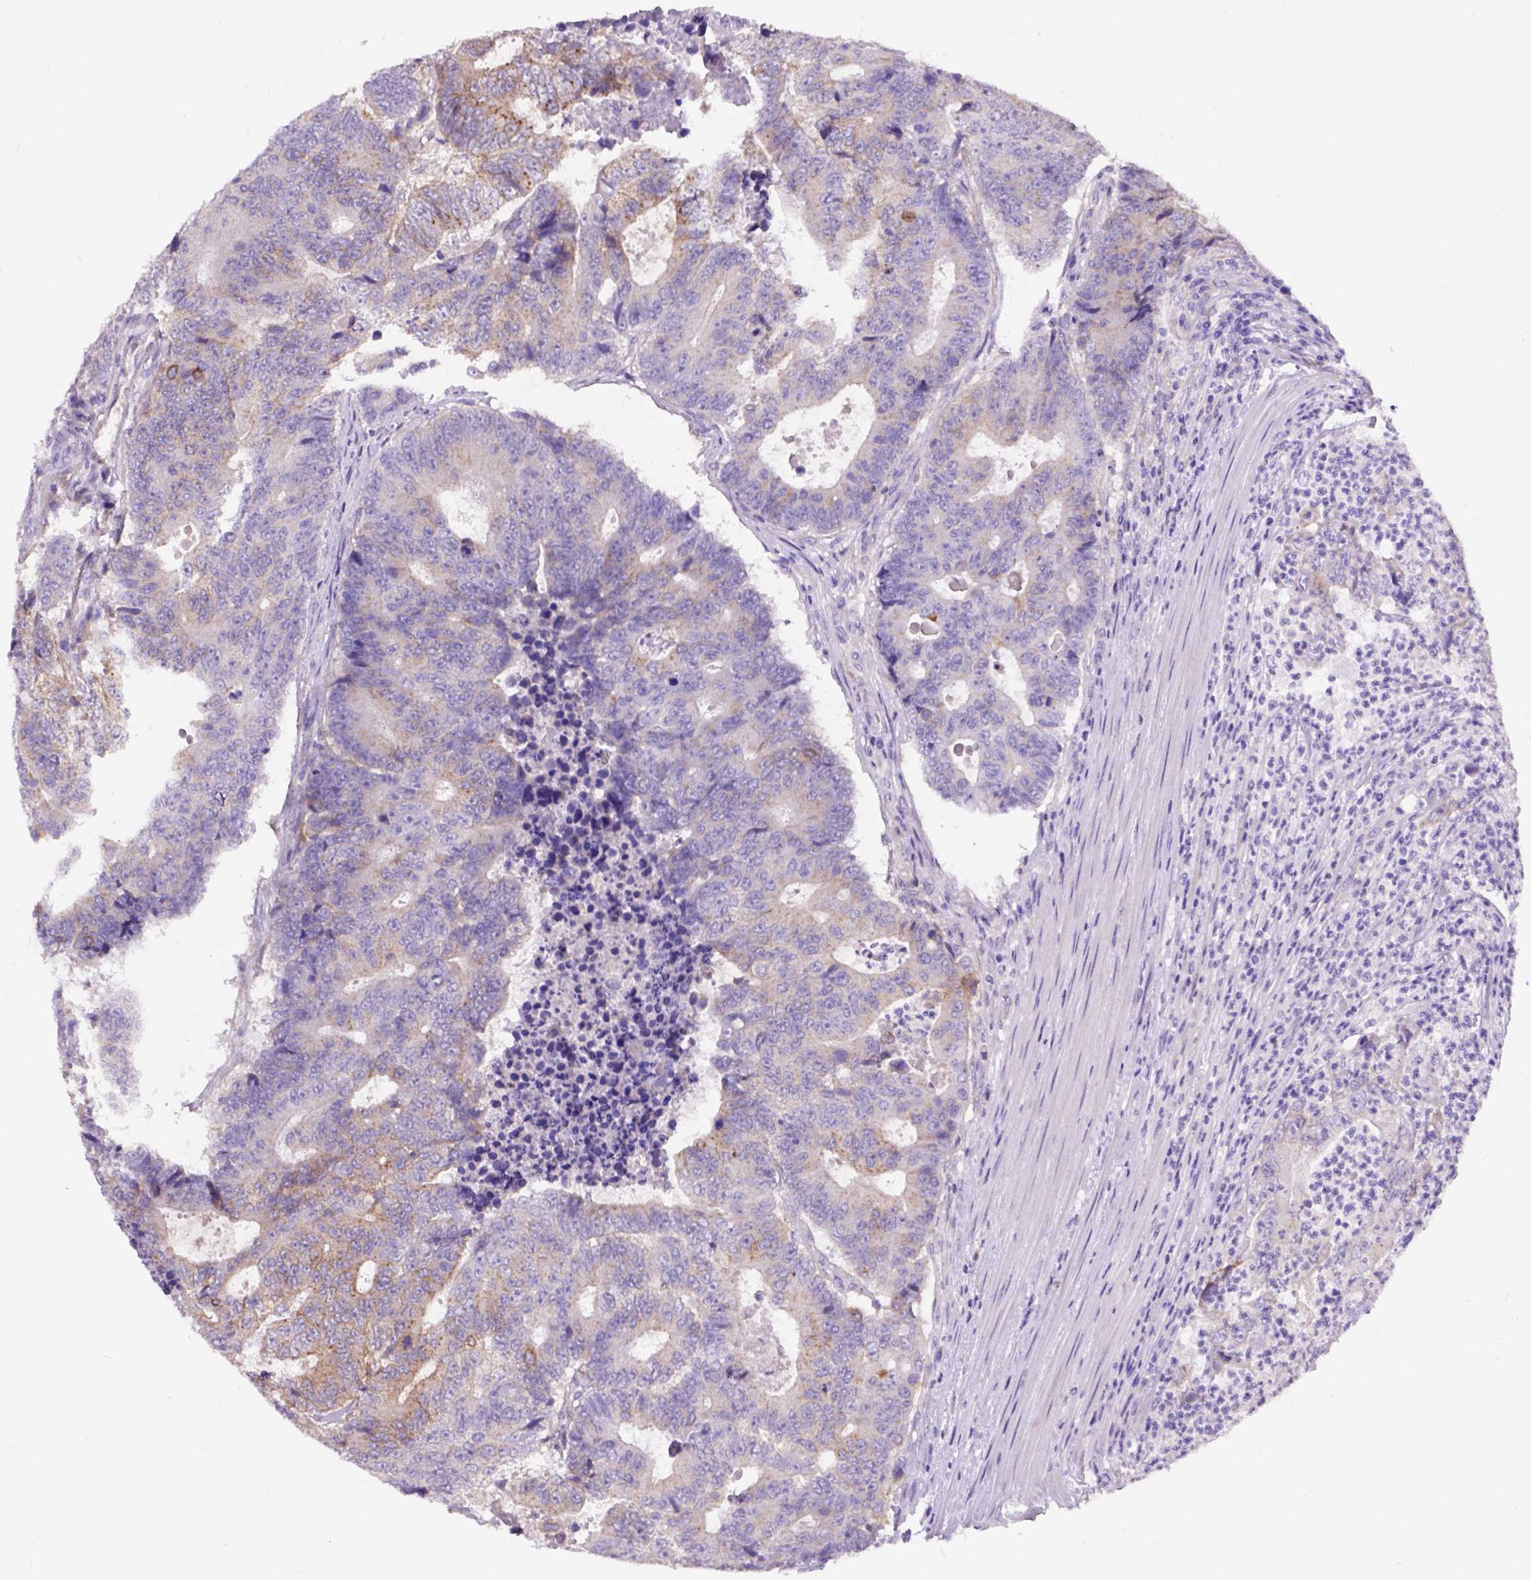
{"staining": {"intensity": "weak", "quantity": ">75%", "location": "cytoplasmic/membranous"}, "tissue": "colorectal cancer", "cell_type": "Tumor cells", "image_type": "cancer", "snomed": [{"axis": "morphology", "description": "Adenocarcinoma, NOS"}, {"axis": "topography", "description": "Colon"}], "caption": "This is a histology image of IHC staining of colorectal cancer (adenocarcinoma), which shows weak positivity in the cytoplasmic/membranous of tumor cells.", "gene": "EGFR", "patient": {"sex": "female", "age": 48}}